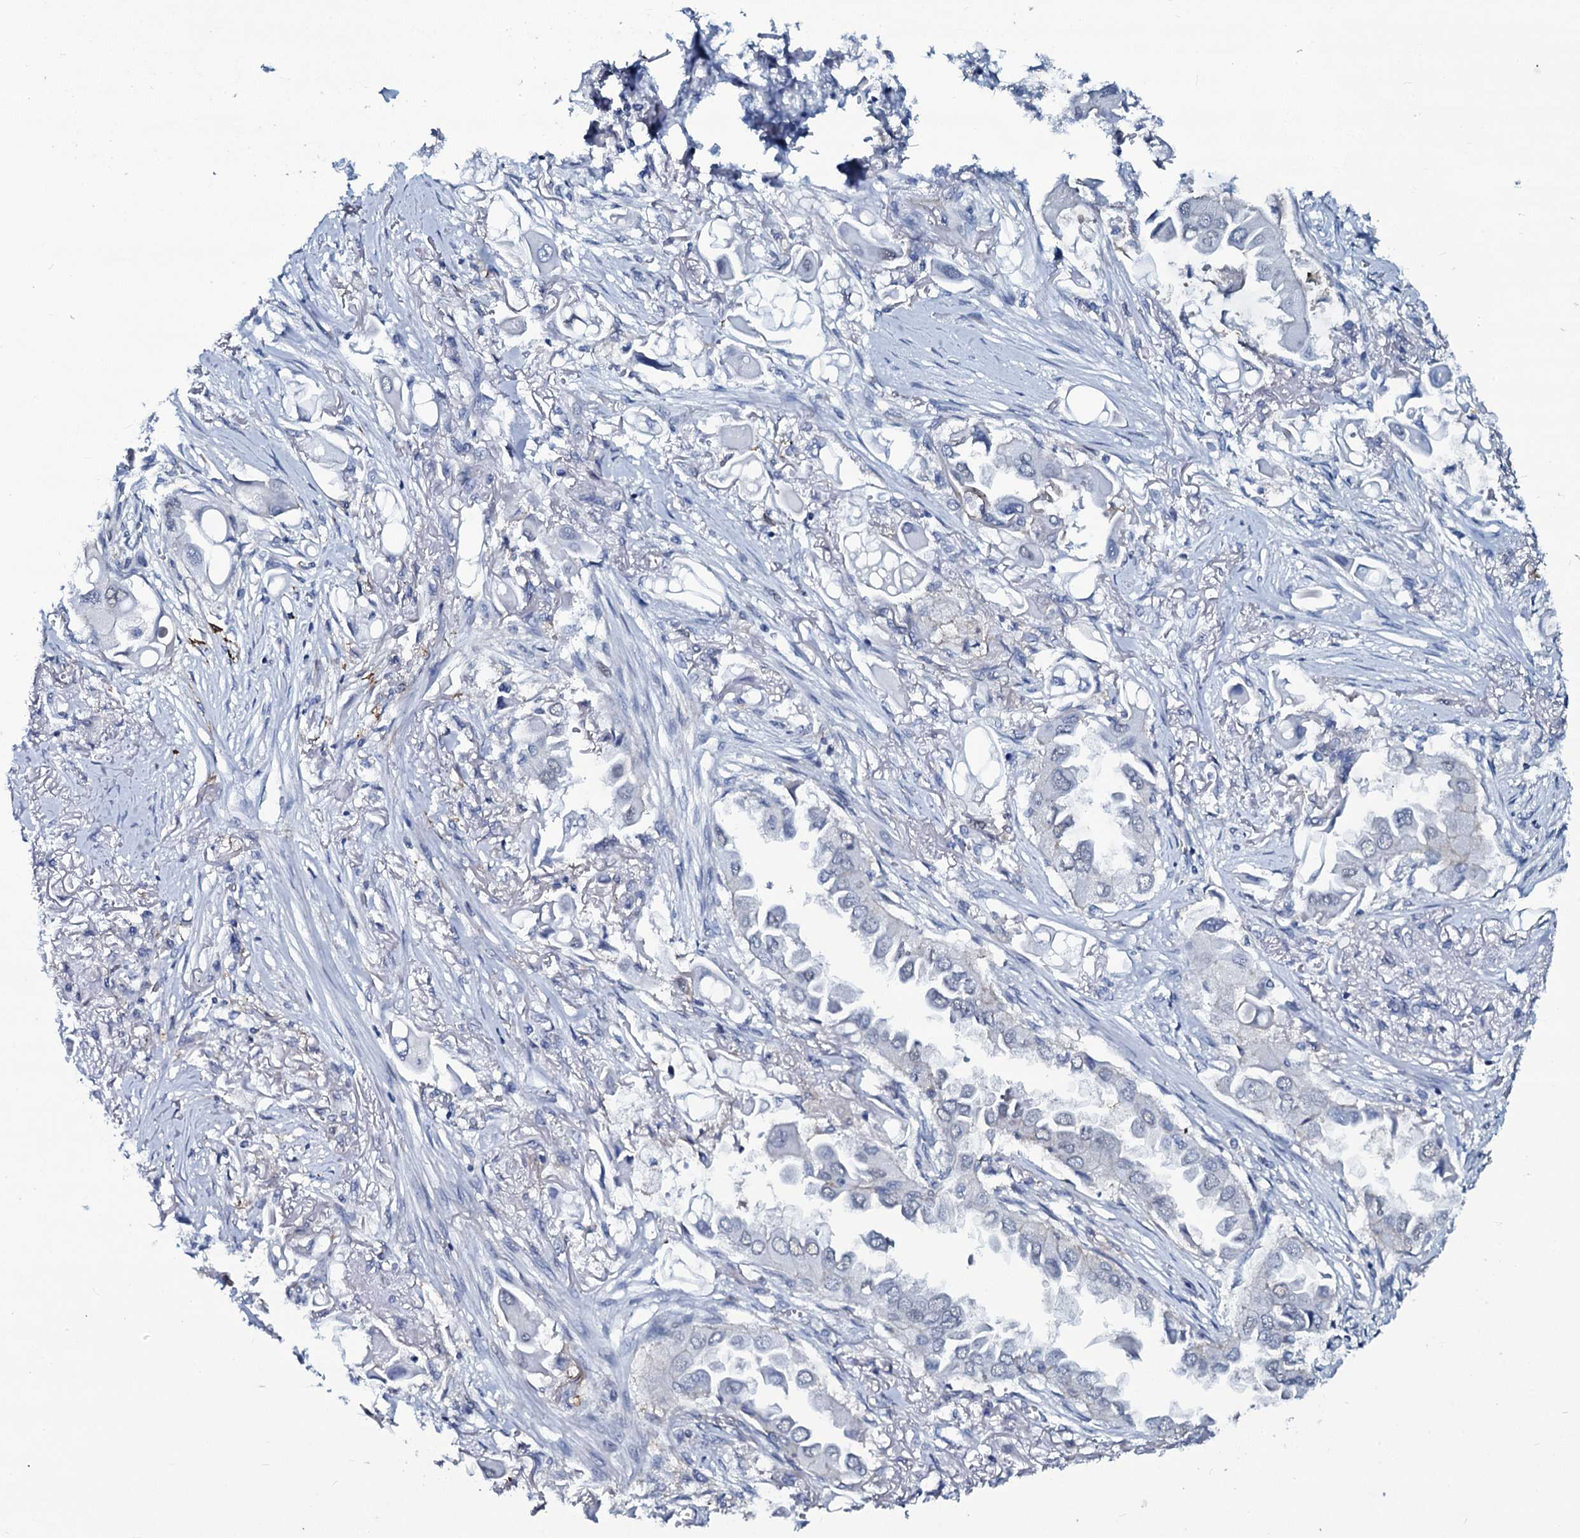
{"staining": {"intensity": "negative", "quantity": "none", "location": "none"}, "tissue": "lung cancer", "cell_type": "Tumor cells", "image_type": "cancer", "snomed": [{"axis": "morphology", "description": "Adenocarcinoma, NOS"}, {"axis": "topography", "description": "Lung"}], "caption": "This is a histopathology image of immunohistochemistry staining of adenocarcinoma (lung), which shows no expression in tumor cells. (Stains: DAB IHC with hematoxylin counter stain, Microscopy: brightfield microscopy at high magnification).", "gene": "SLC4A7", "patient": {"sex": "female", "age": 76}}